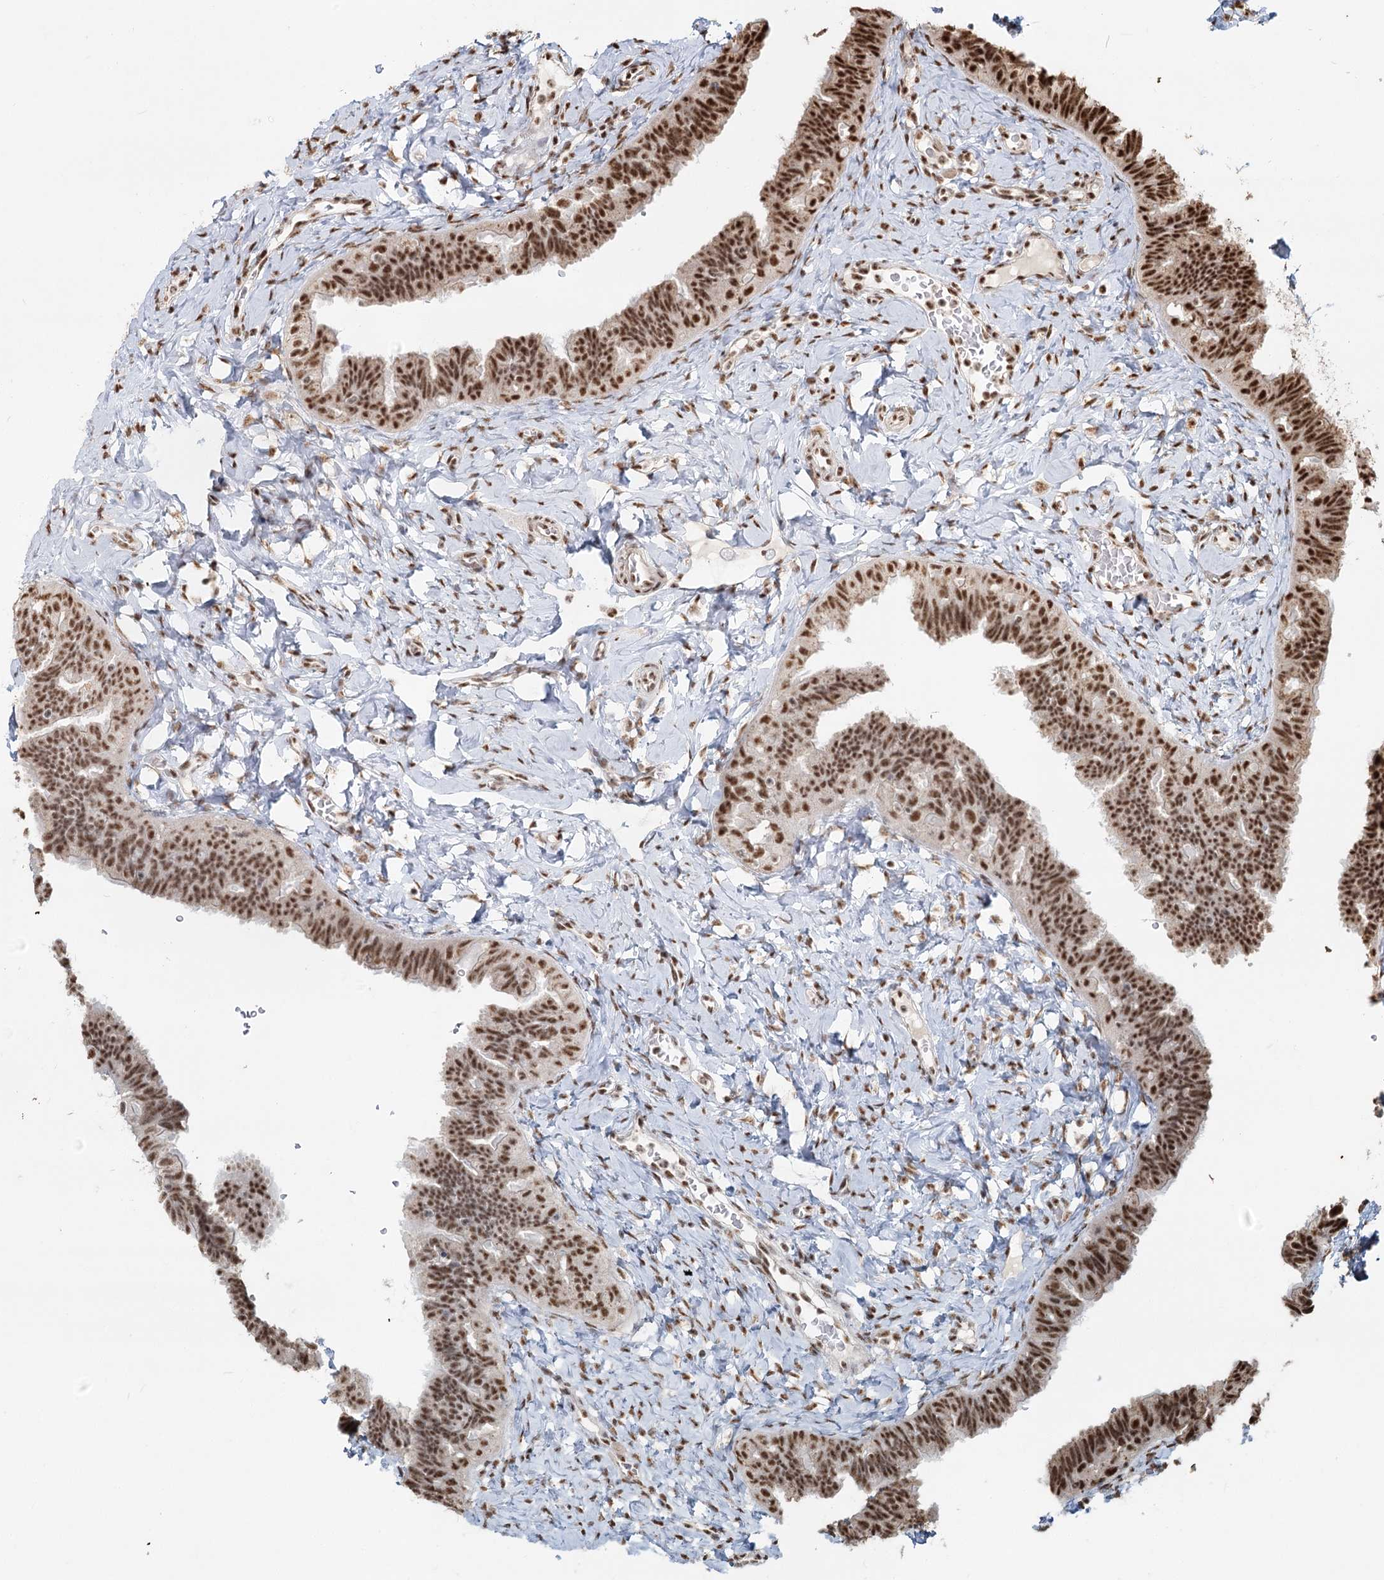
{"staining": {"intensity": "strong", "quantity": ">75%", "location": "nuclear"}, "tissue": "fallopian tube", "cell_type": "Glandular cells", "image_type": "normal", "snomed": [{"axis": "morphology", "description": "Normal tissue, NOS"}, {"axis": "topography", "description": "Fallopian tube"}], "caption": "A high amount of strong nuclear staining is appreciated in about >75% of glandular cells in benign fallopian tube. (DAB IHC, brown staining for protein, blue staining for nuclei).", "gene": "GPALPP1", "patient": {"sex": "female", "age": 65}}